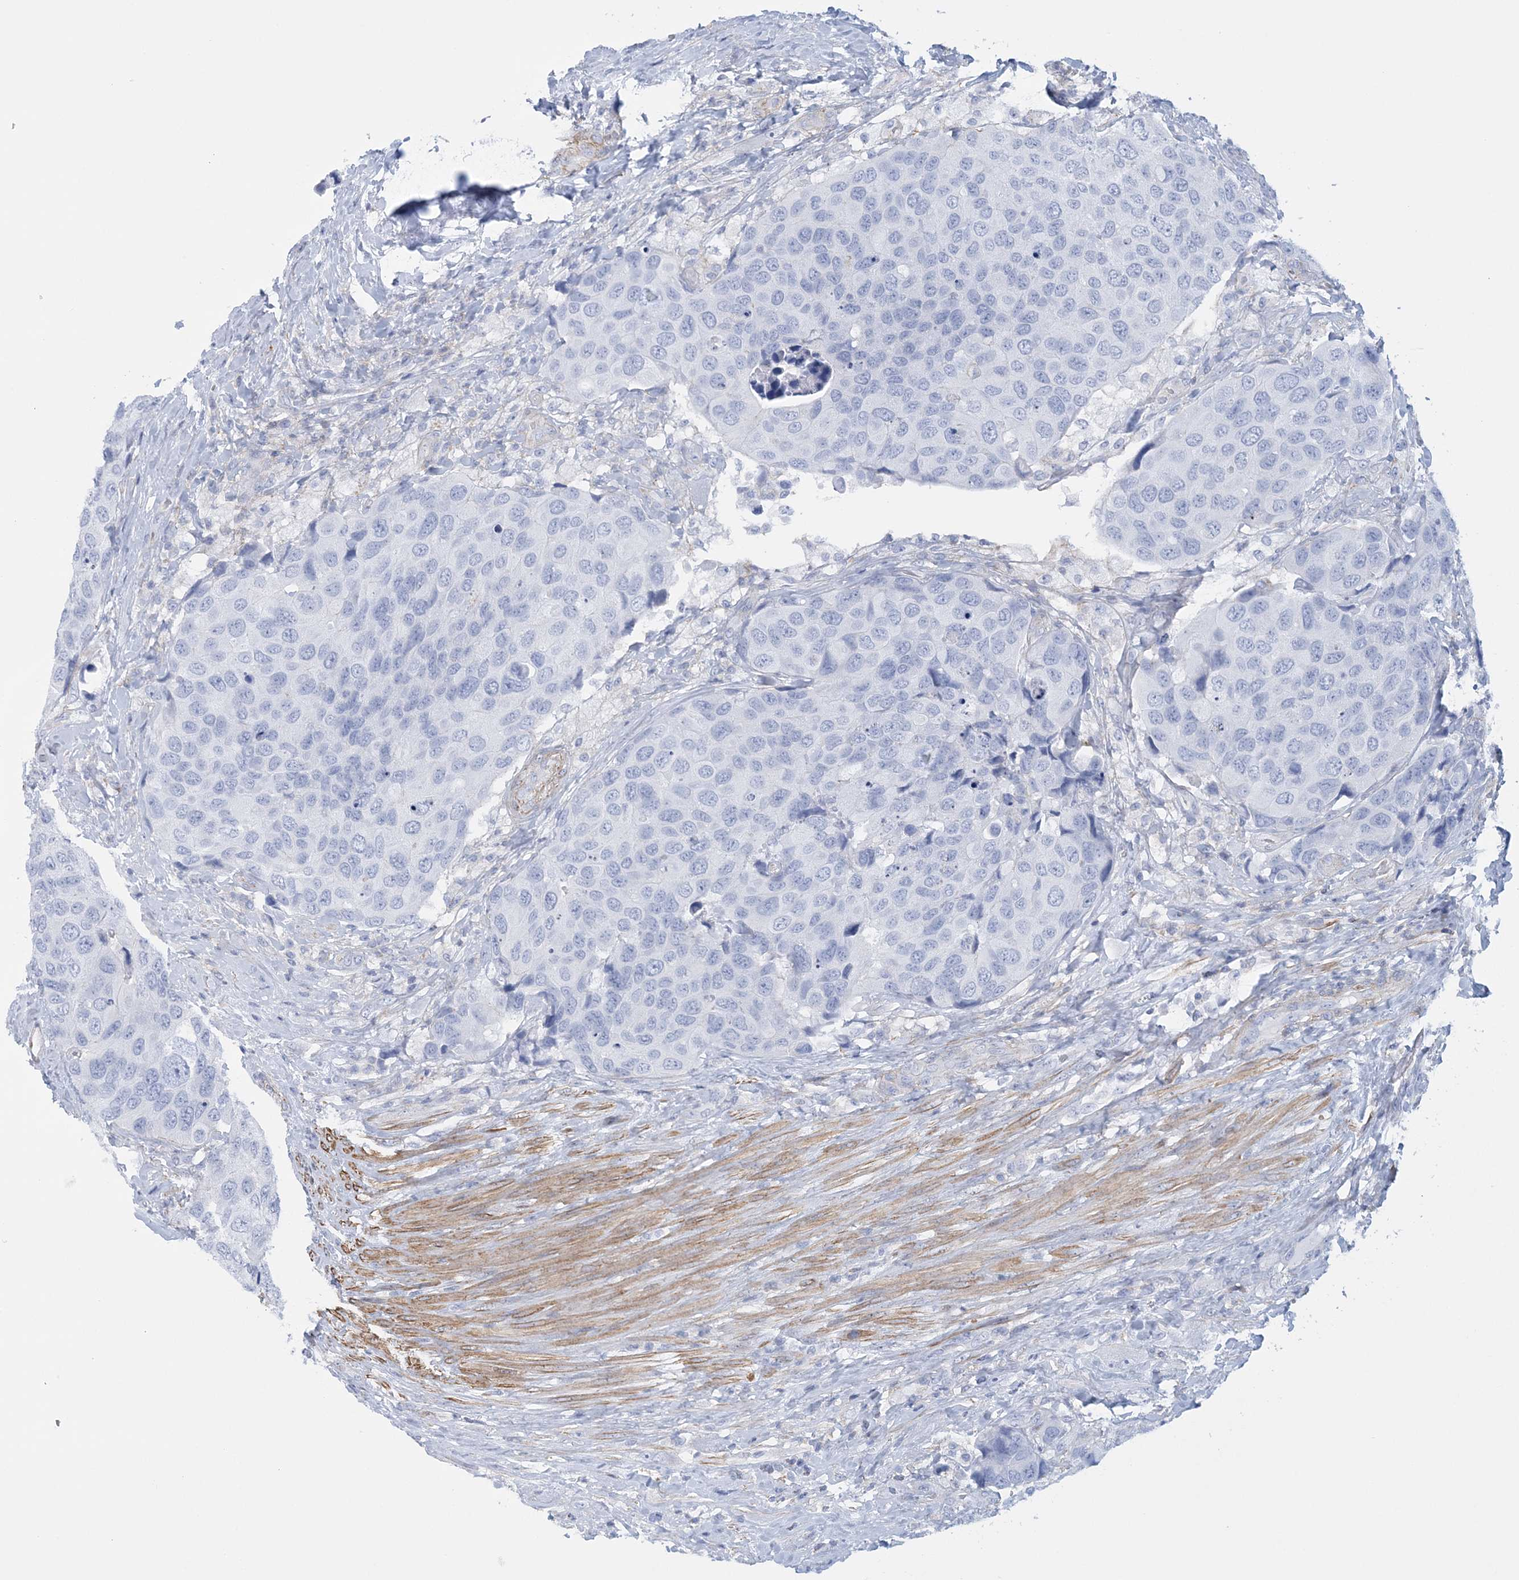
{"staining": {"intensity": "negative", "quantity": "none", "location": "none"}, "tissue": "urothelial cancer", "cell_type": "Tumor cells", "image_type": "cancer", "snomed": [{"axis": "morphology", "description": "Urothelial carcinoma, High grade"}, {"axis": "topography", "description": "Urinary bladder"}], "caption": "Urothelial cancer stained for a protein using IHC displays no staining tumor cells.", "gene": "C11orf21", "patient": {"sex": "male", "age": 74}}